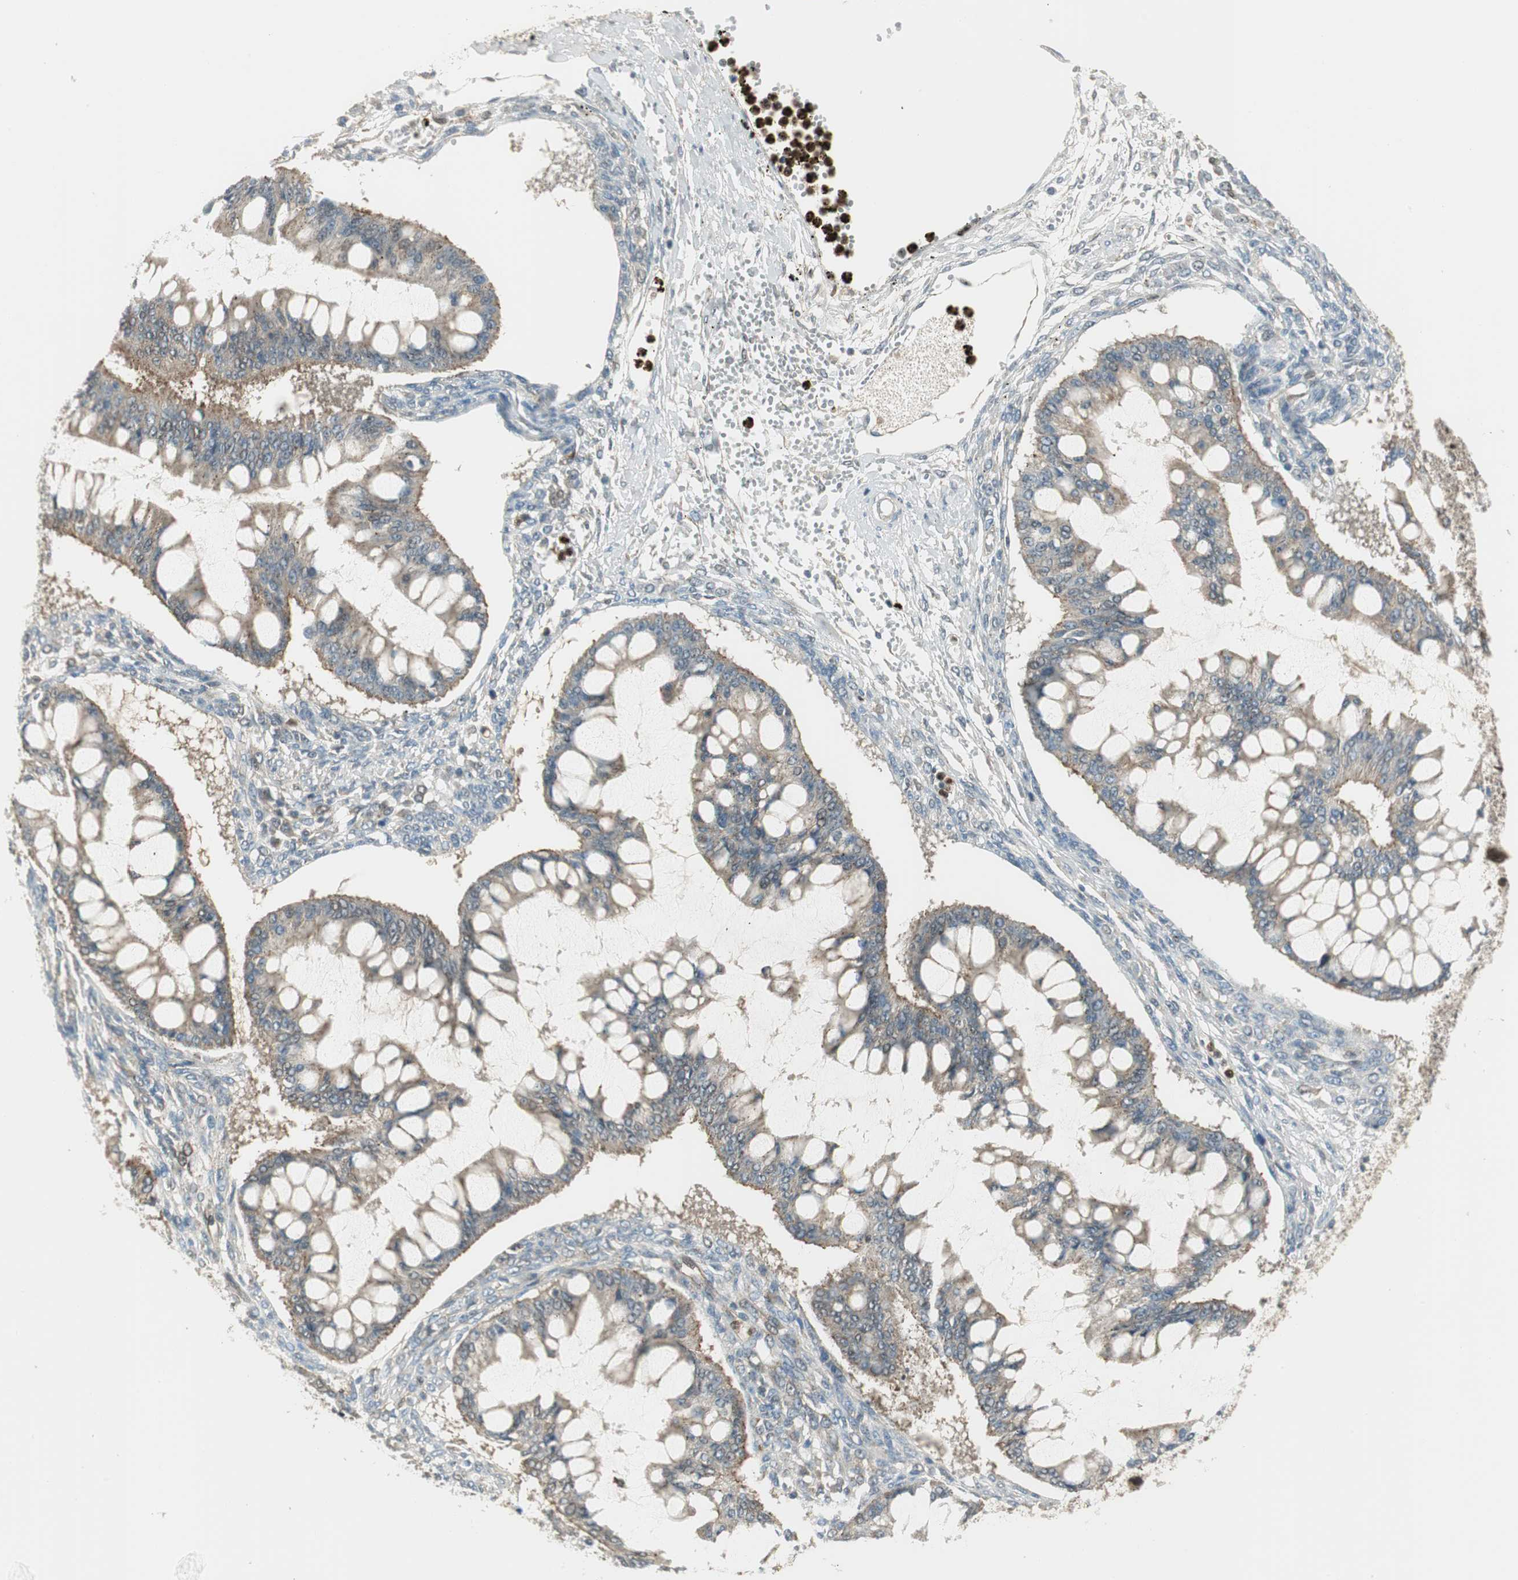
{"staining": {"intensity": "weak", "quantity": "25%-75%", "location": "cytoplasmic/membranous"}, "tissue": "ovarian cancer", "cell_type": "Tumor cells", "image_type": "cancer", "snomed": [{"axis": "morphology", "description": "Cystadenocarcinoma, mucinous, NOS"}, {"axis": "topography", "description": "Ovary"}], "caption": "Immunohistochemistry (IHC) micrograph of neoplastic tissue: ovarian cancer stained using immunohistochemistry reveals low levels of weak protein expression localized specifically in the cytoplasmic/membranous of tumor cells, appearing as a cytoplasmic/membranous brown color.", "gene": "LTA4H", "patient": {"sex": "female", "age": 73}}